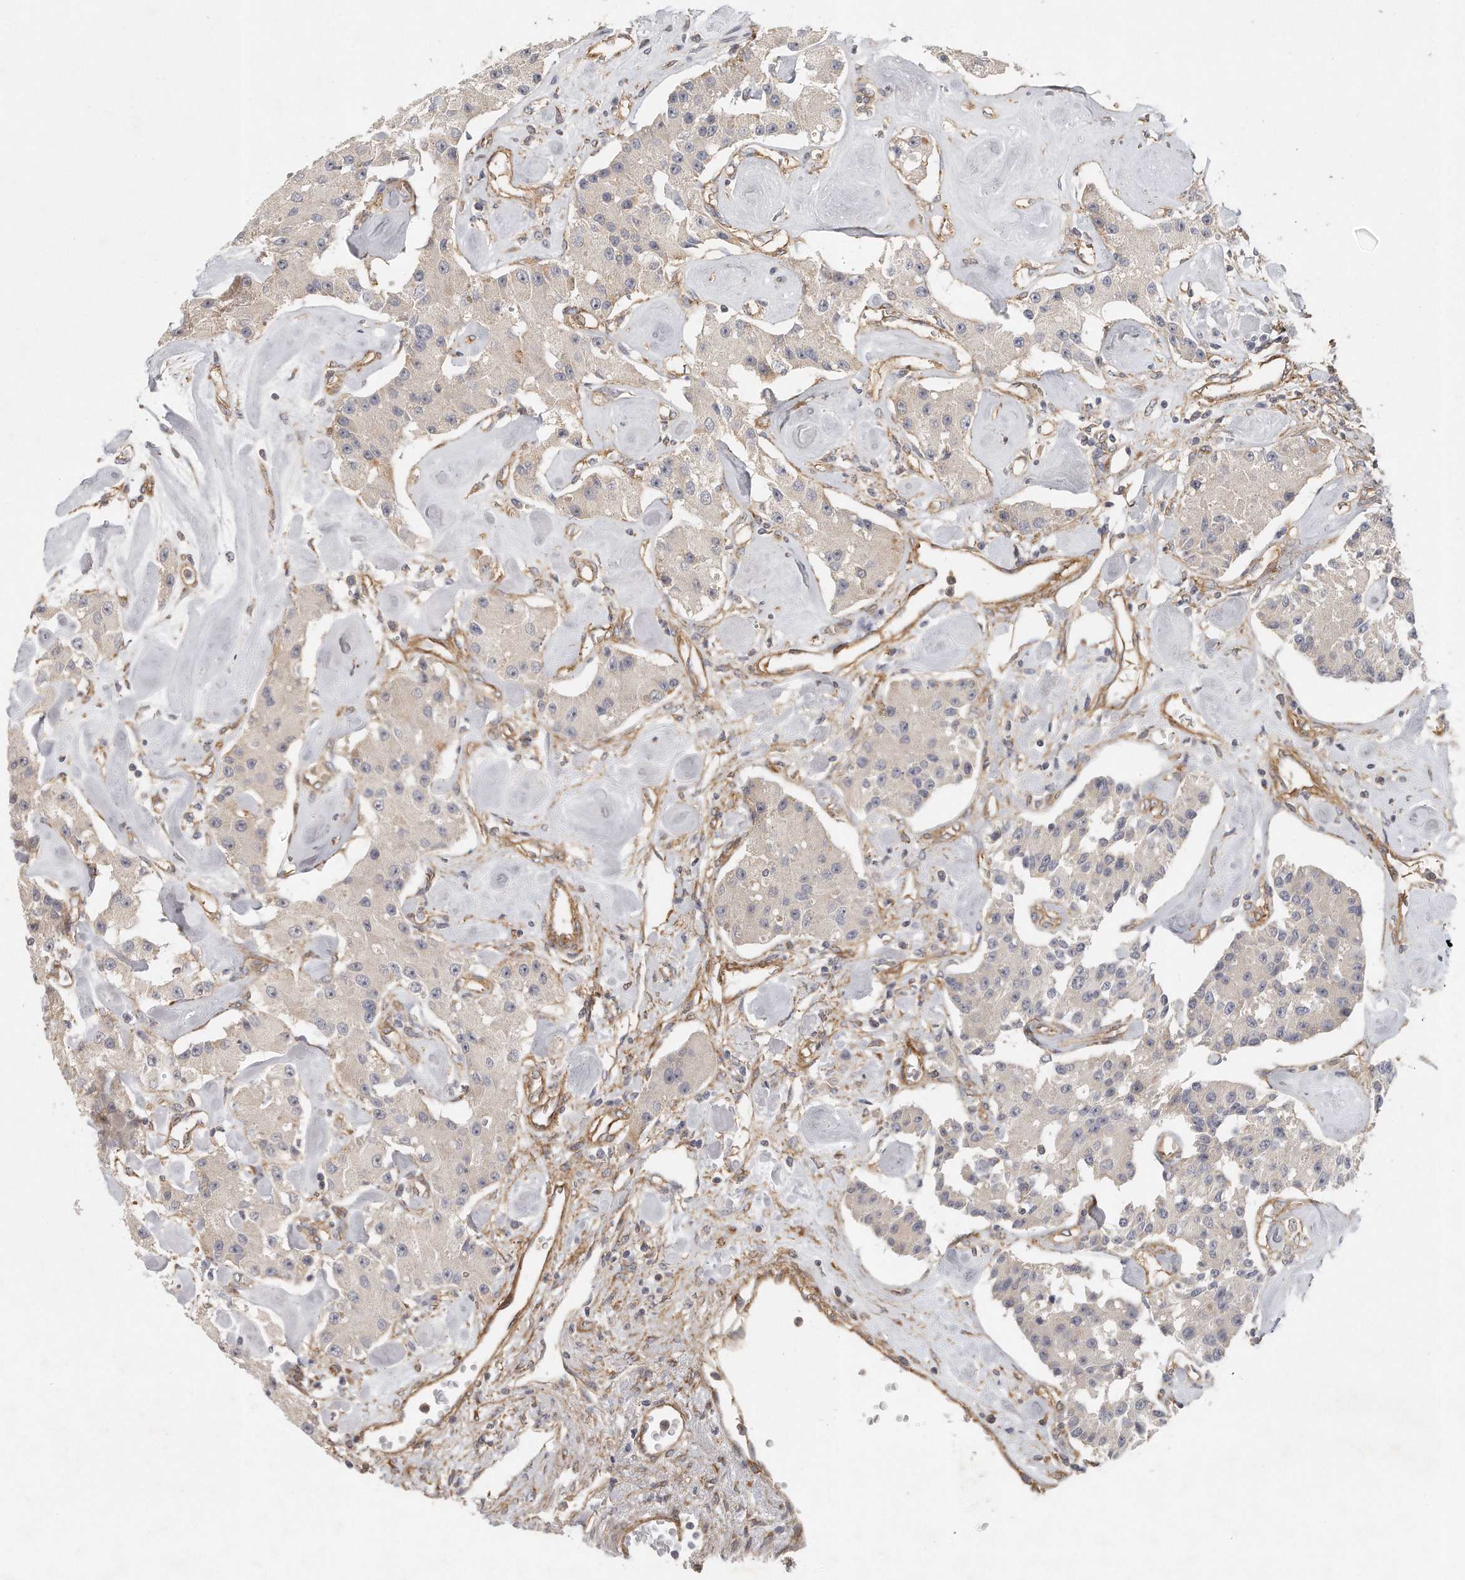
{"staining": {"intensity": "negative", "quantity": "none", "location": "none"}, "tissue": "carcinoid", "cell_type": "Tumor cells", "image_type": "cancer", "snomed": [{"axis": "morphology", "description": "Carcinoid, malignant, NOS"}, {"axis": "topography", "description": "Pancreas"}], "caption": "The micrograph displays no staining of tumor cells in malignant carcinoid.", "gene": "MTERF4", "patient": {"sex": "male", "age": 41}}